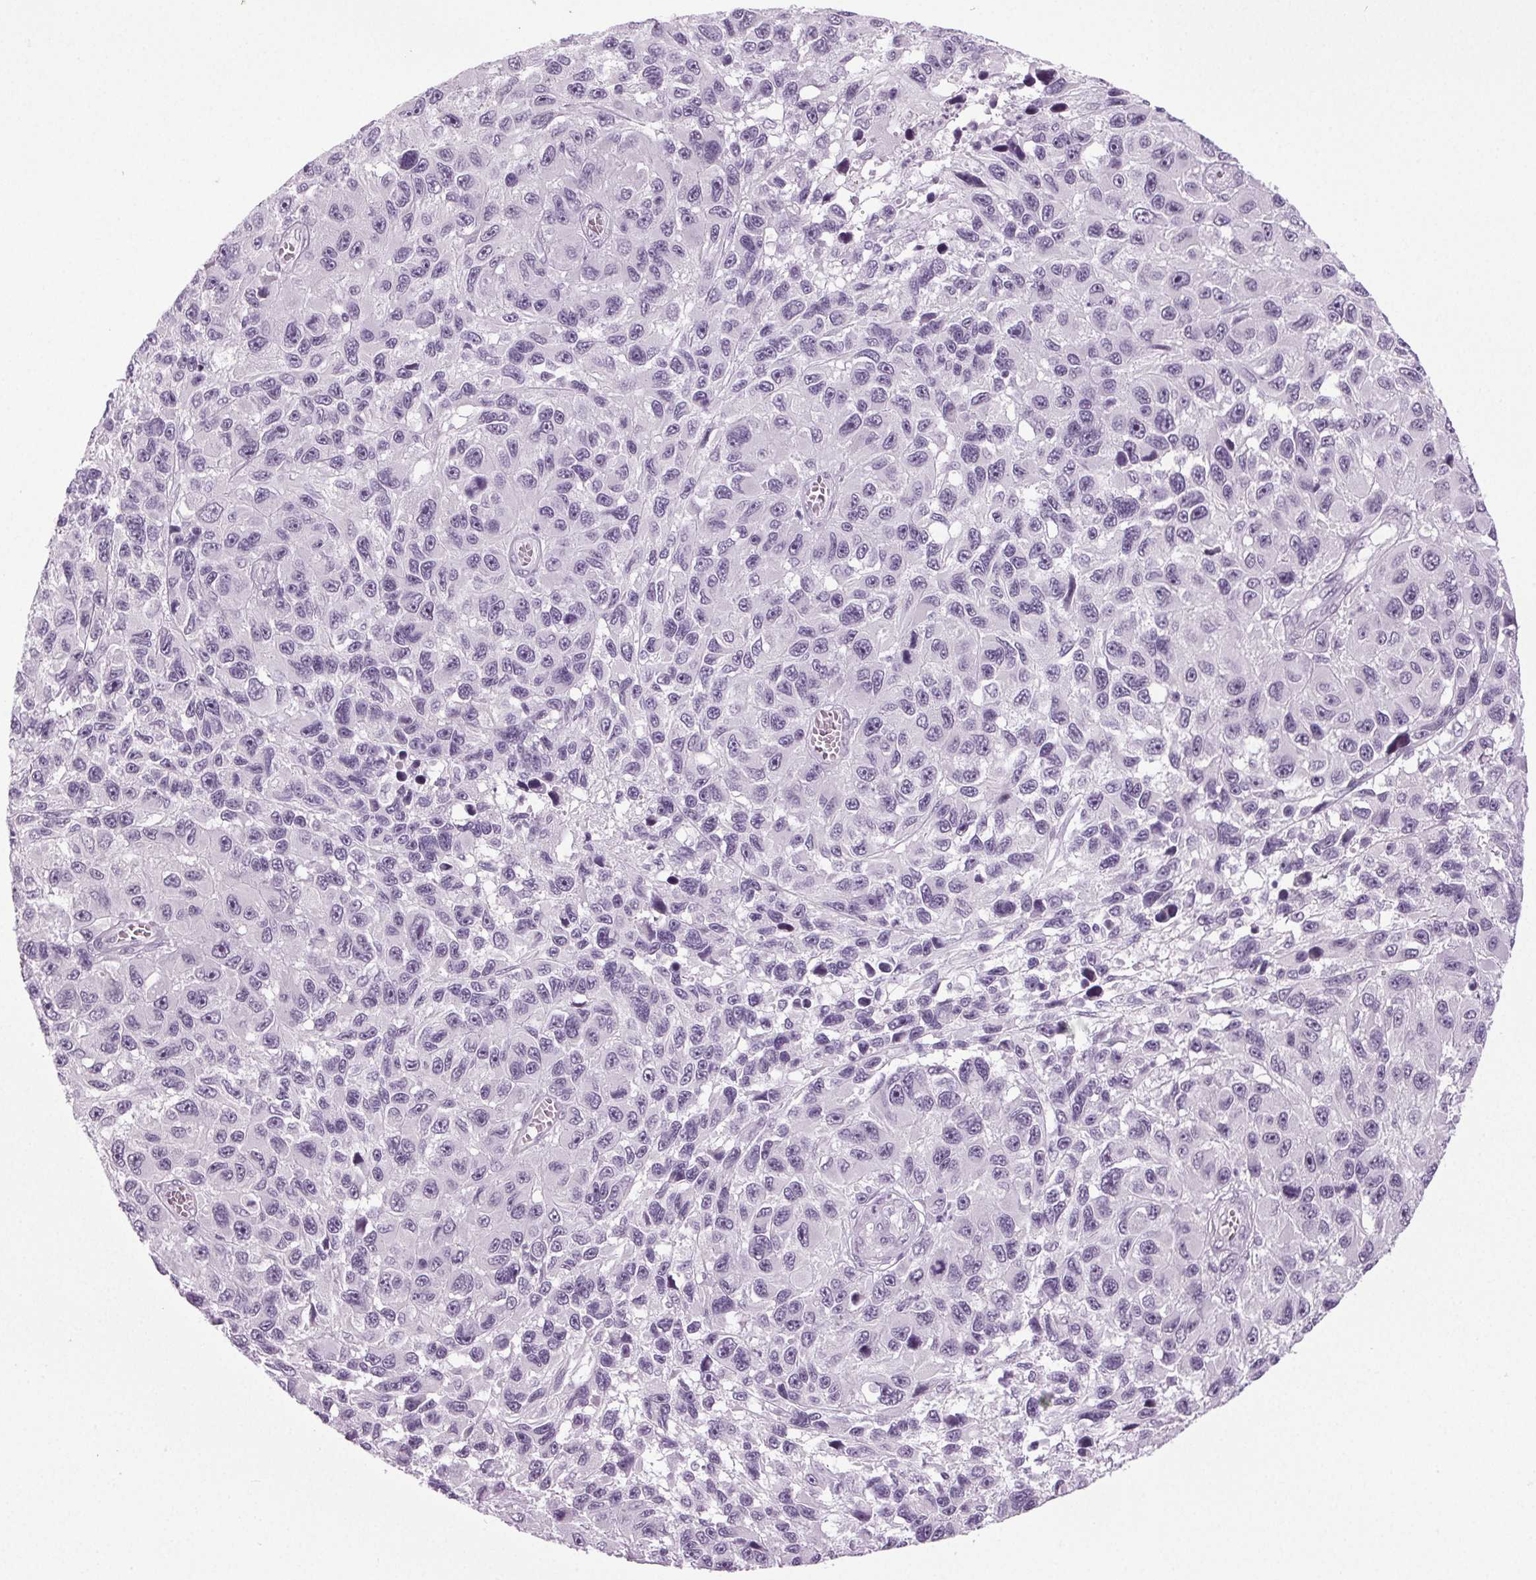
{"staining": {"intensity": "negative", "quantity": "none", "location": "none"}, "tissue": "melanoma", "cell_type": "Tumor cells", "image_type": "cancer", "snomed": [{"axis": "morphology", "description": "Malignant melanoma, NOS"}, {"axis": "topography", "description": "Skin"}], "caption": "Immunohistochemistry histopathology image of neoplastic tissue: melanoma stained with DAB reveals no significant protein expression in tumor cells.", "gene": "IGF2BP1", "patient": {"sex": "male", "age": 53}}